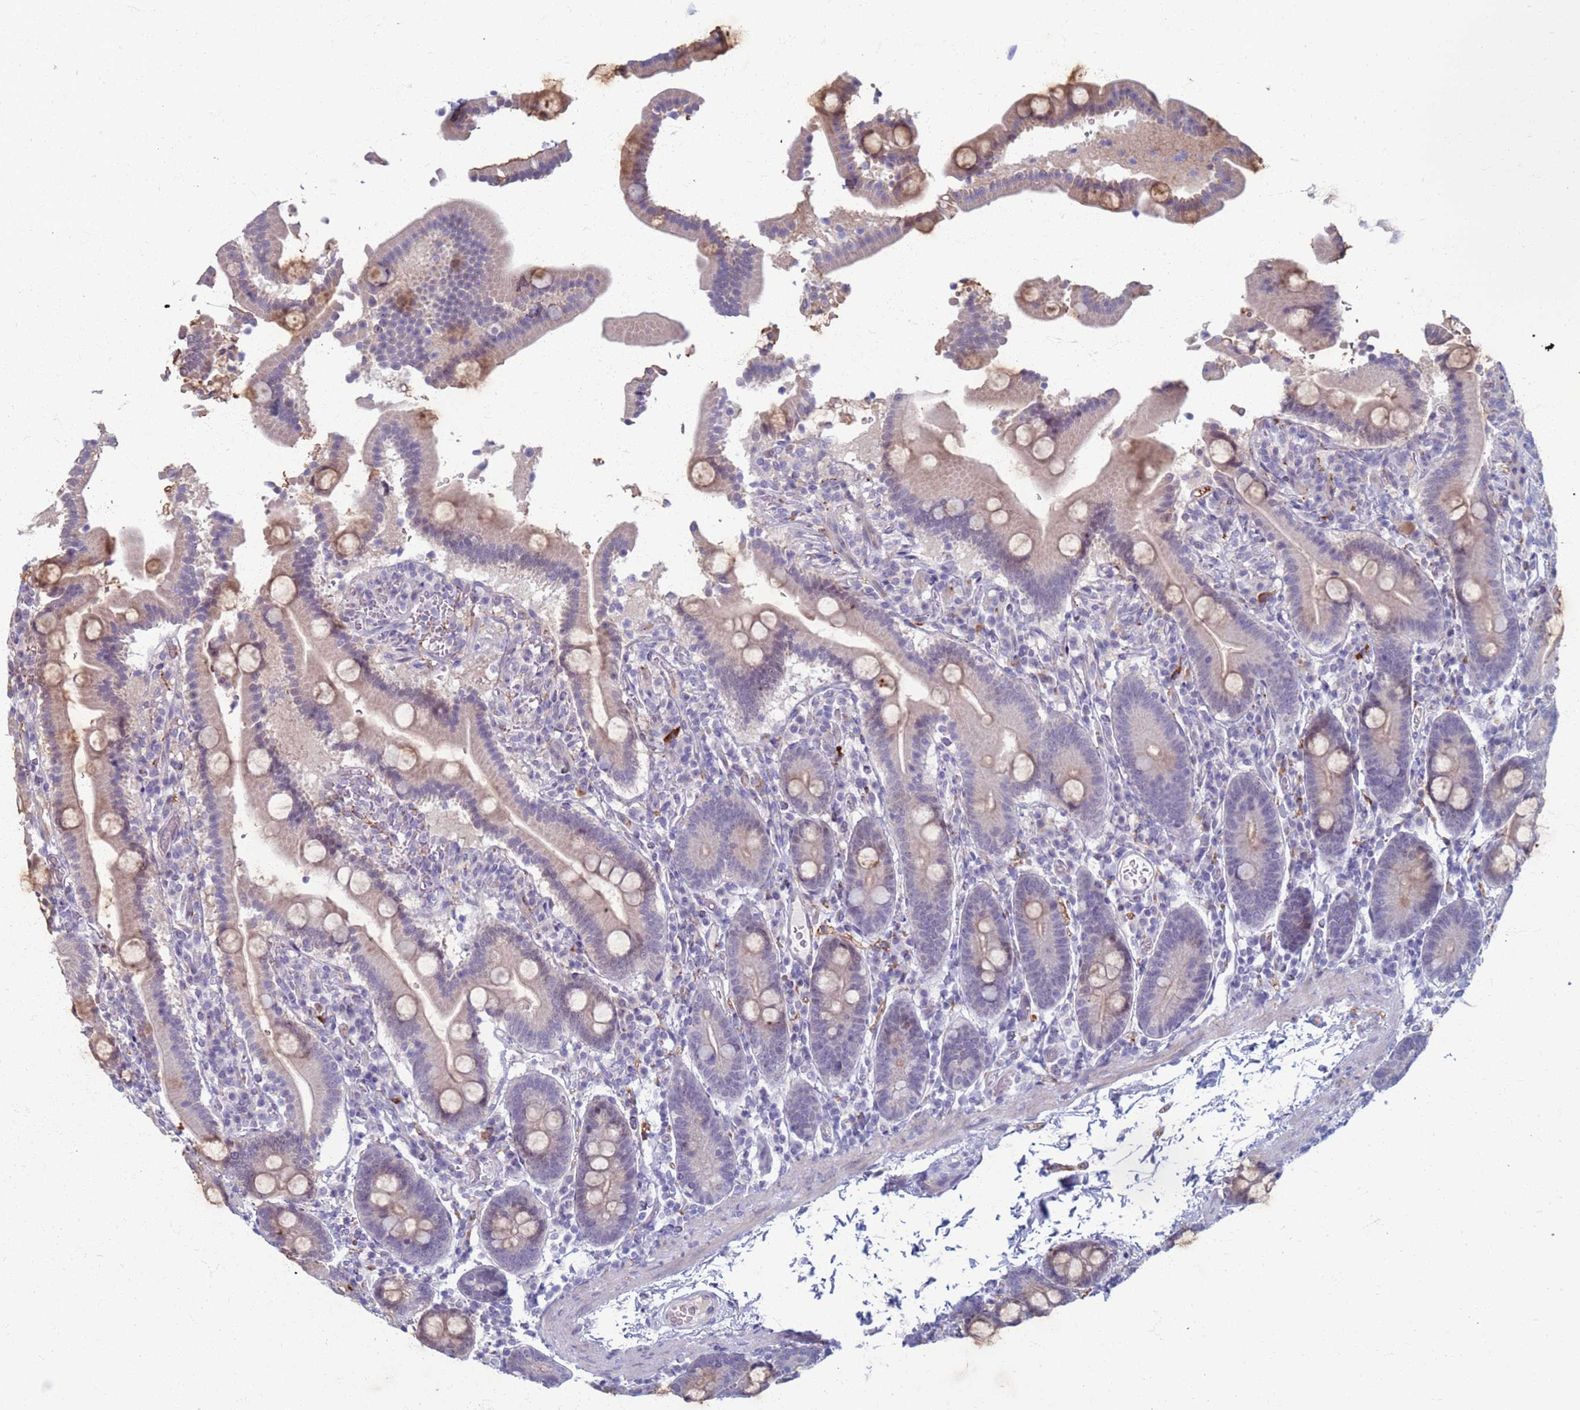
{"staining": {"intensity": "weak", "quantity": "<25%", "location": "cytoplasmic/membranous"}, "tissue": "duodenum", "cell_type": "Glandular cells", "image_type": "normal", "snomed": [{"axis": "morphology", "description": "Normal tissue, NOS"}, {"axis": "topography", "description": "Duodenum"}], "caption": "A high-resolution image shows IHC staining of normal duodenum, which shows no significant staining in glandular cells.", "gene": "CLCA2", "patient": {"sex": "male", "age": 55}}